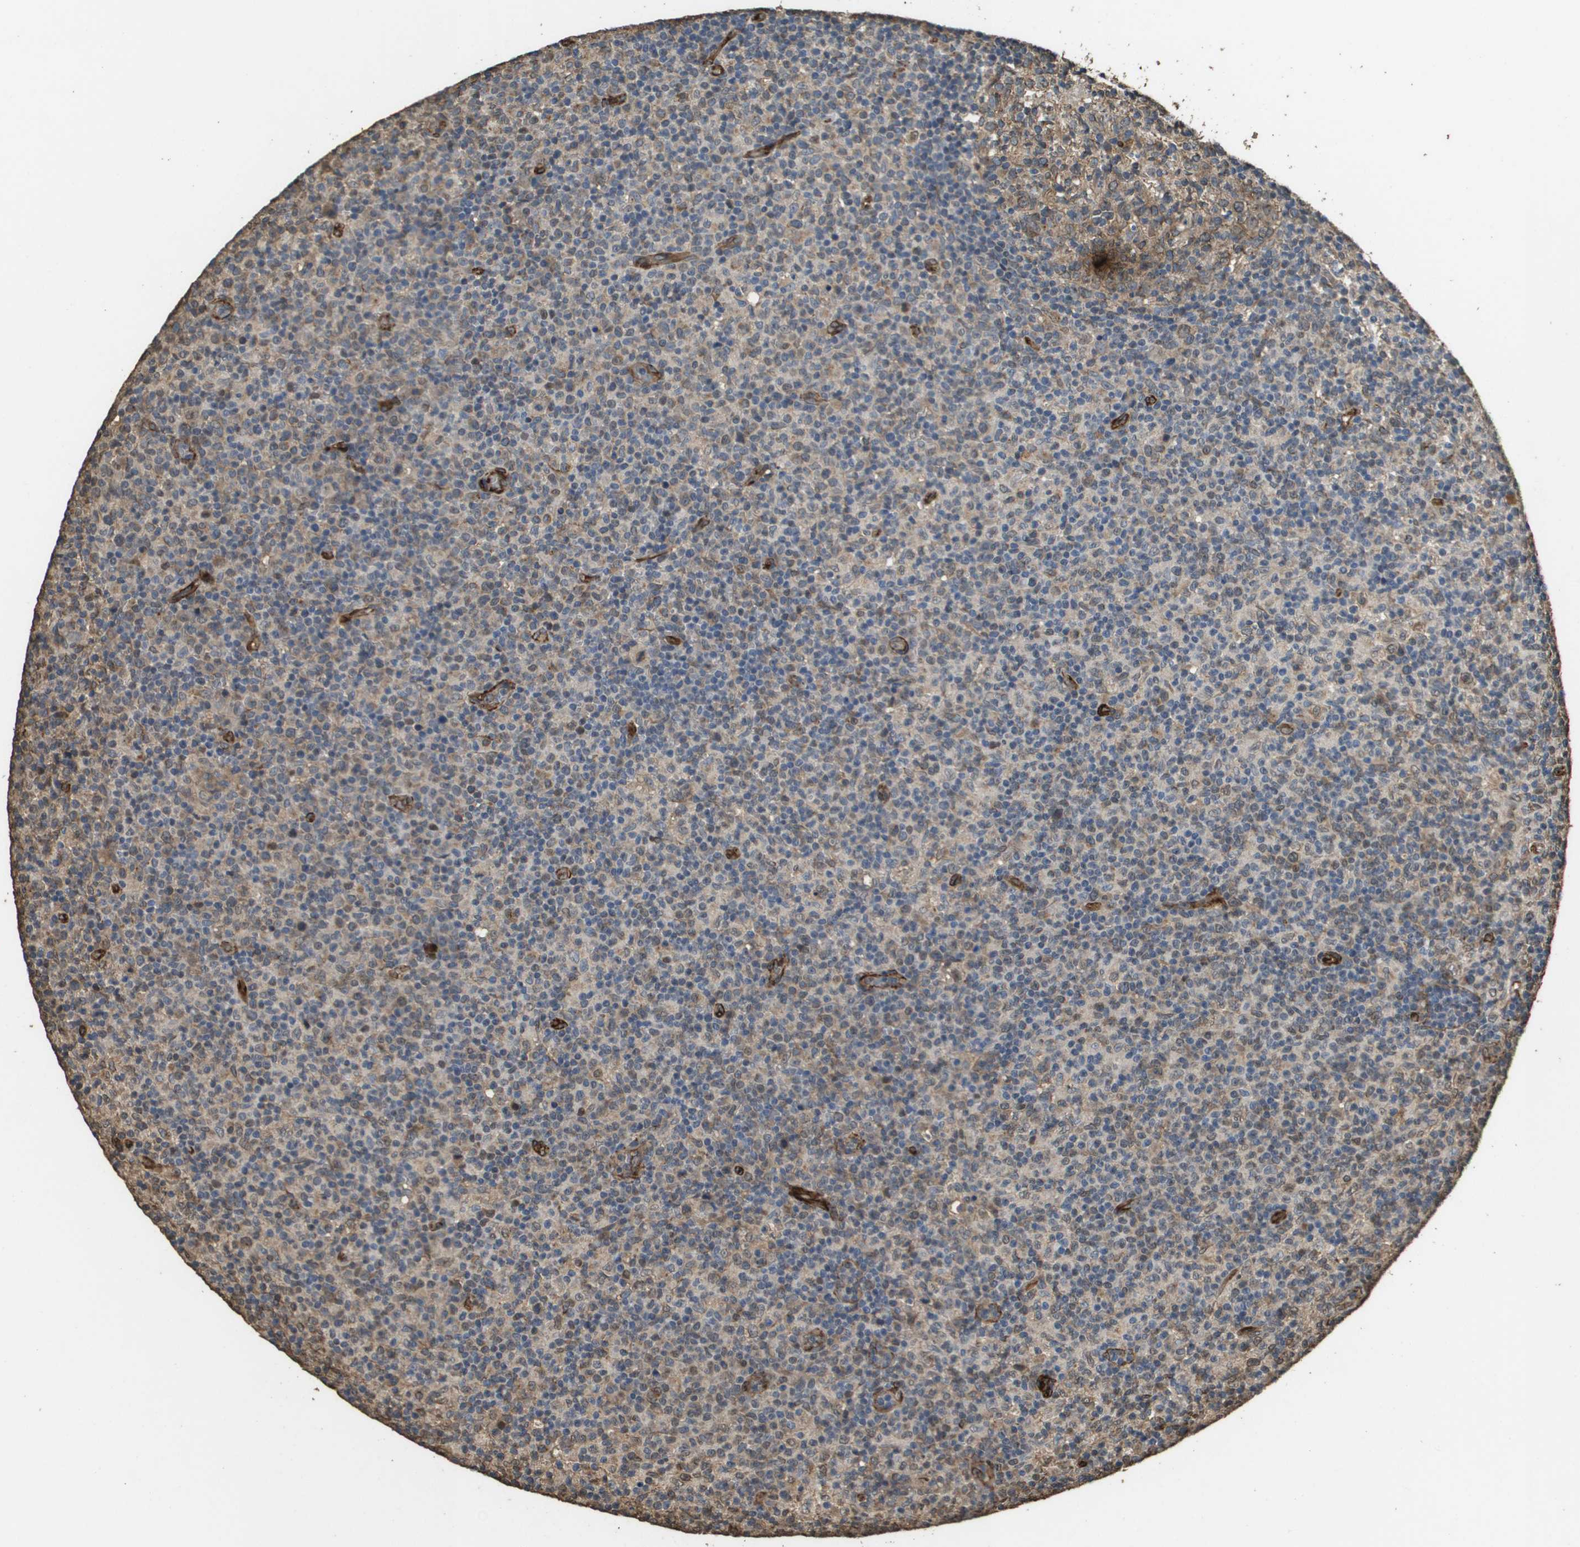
{"staining": {"intensity": "moderate", "quantity": ">75%", "location": "cytoplasmic/membranous"}, "tissue": "lymph node", "cell_type": "Germinal center cells", "image_type": "normal", "snomed": [{"axis": "morphology", "description": "Normal tissue, NOS"}, {"axis": "morphology", "description": "Inflammation, NOS"}, {"axis": "topography", "description": "Lymph node"}], "caption": "IHC of unremarkable lymph node reveals medium levels of moderate cytoplasmic/membranous expression in about >75% of germinal center cells.", "gene": "AAMP", "patient": {"sex": "male", "age": 55}}